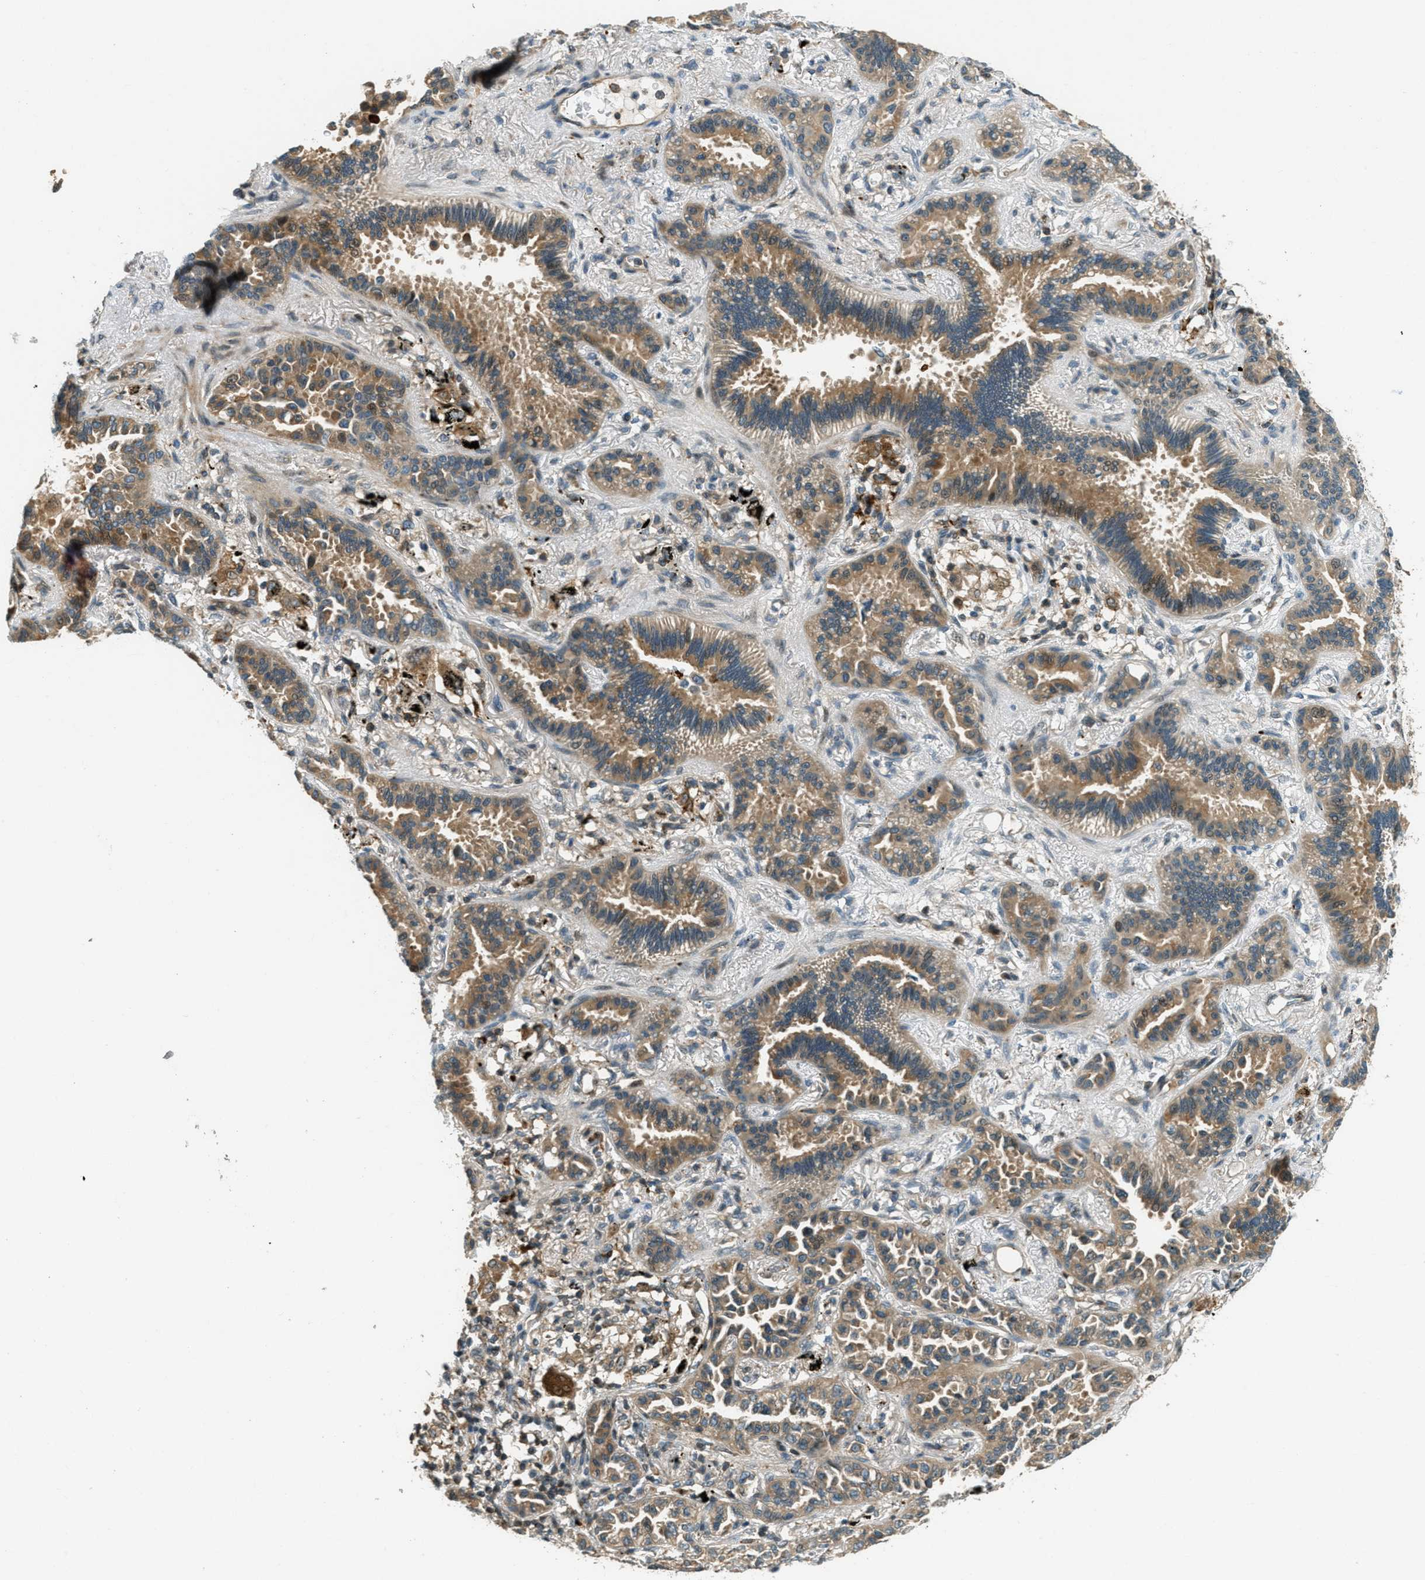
{"staining": {"intensity": "moderate", "quantity": ">75%", "location": "cytoplasmic/membranous"}, "tissue": "lung cancer", "cell_type": "Tumor cells", "image_type": "cancer", "snomed": [{"axis": "morphology", "description": "Normal tissue, NOS"}, {"axis": "morphology", "description": "Adenocarcinoma, NOS"}, {"axis": "topography", "description": "Lung"}], "caption": "Protein staining exhibits moderate cytoplasmic/membranous staining in approximately >75% of tumor cells in adenocarcinoma (lung). The staining was performed using DAB (3,3'-diaminobenzidine), with brown indicating positive protein expression. Nuclei are stained blue with hematoxylin.", "gene": "PTPN23", "patient": {"sex": "male", "age": 59}}